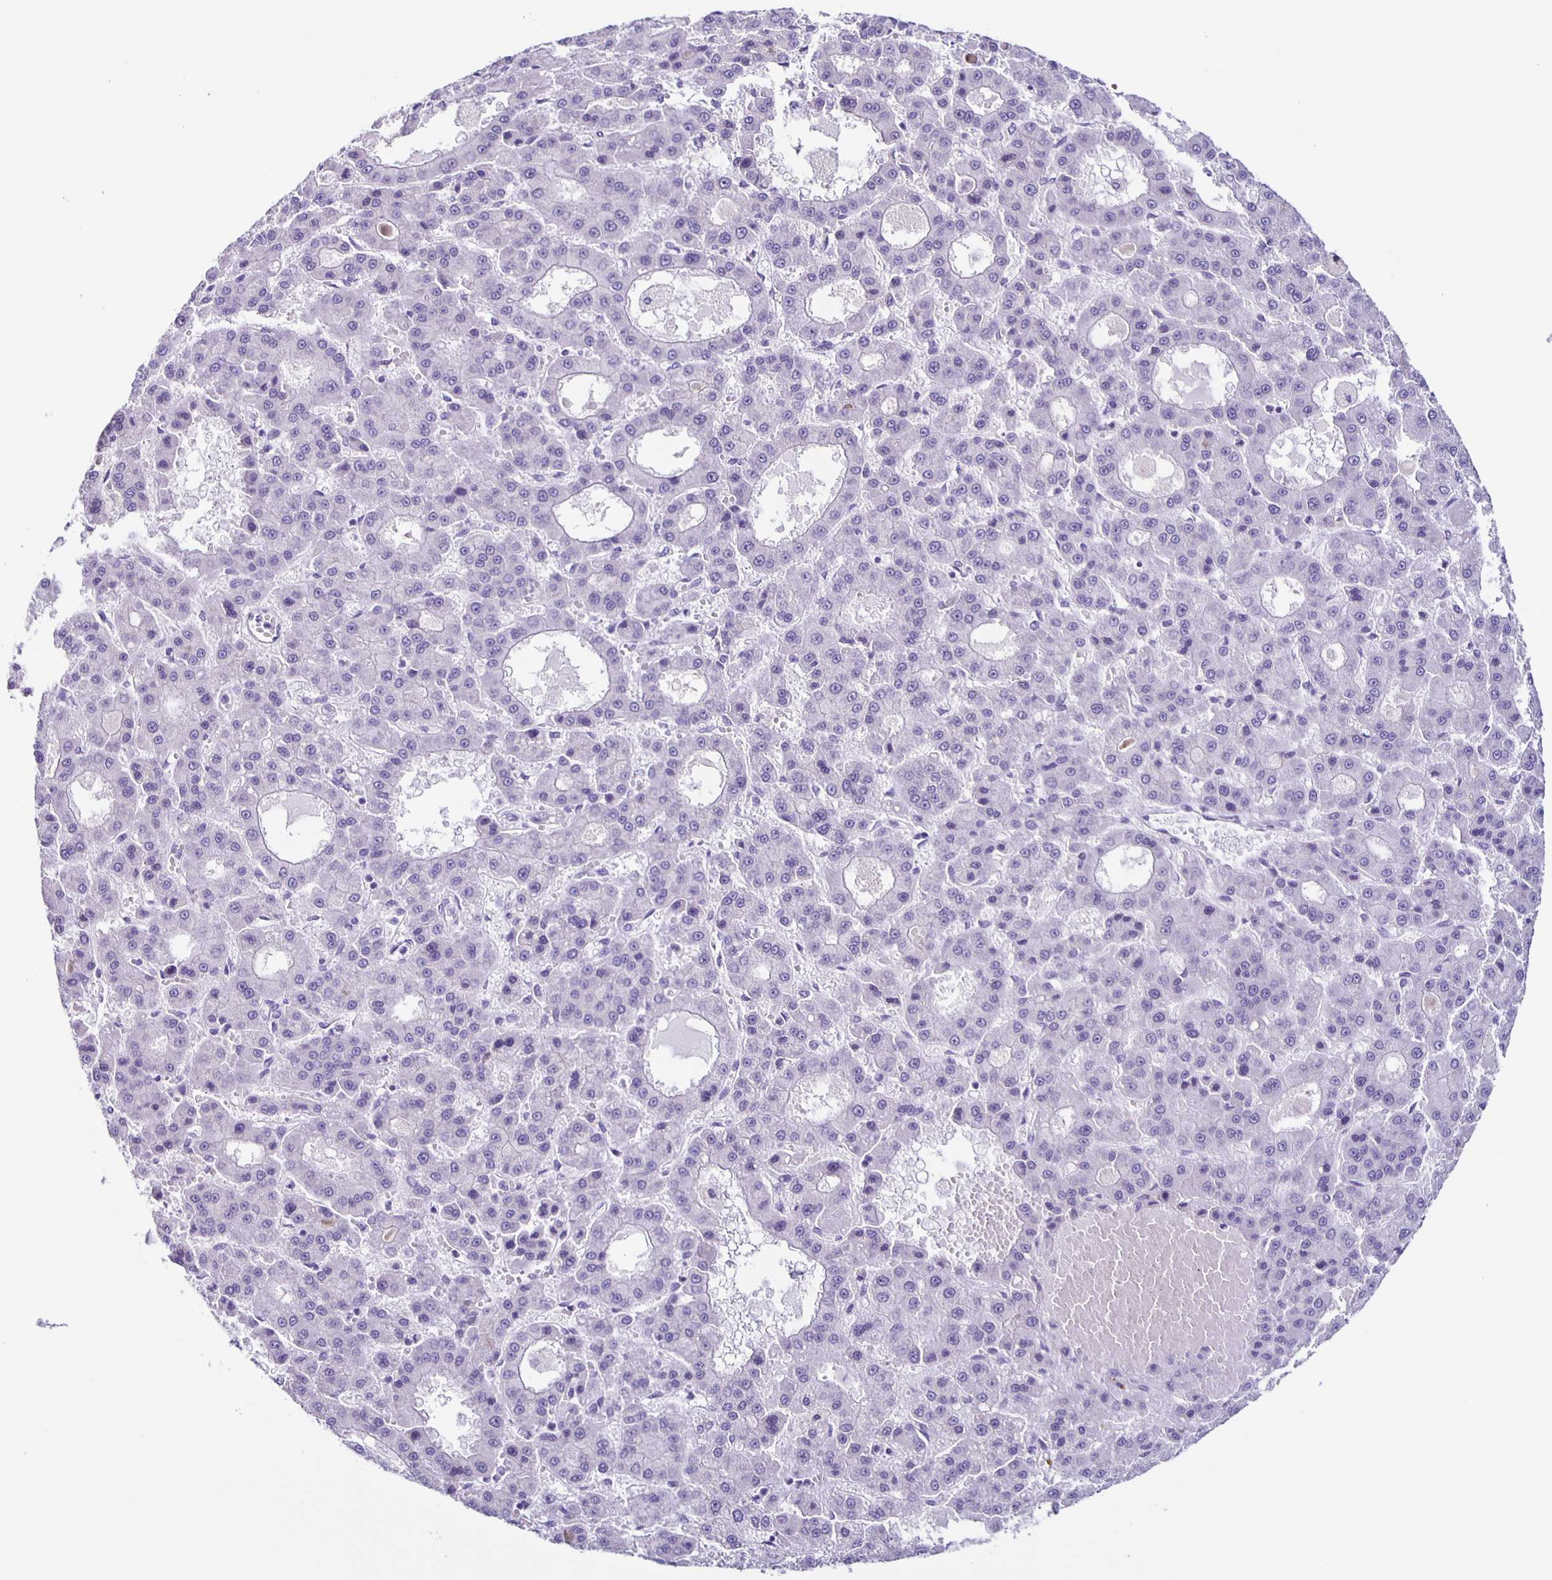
{"staining": {"intensity": "negative", "quantity": "none", "location": "none"}, "tissue": "liver cancer", "cell_type": "Tumor cells", "image_type": "cancer", "snomed": [{"axis": "morphology", "description": "Carcinoma, Hepatocellular, NOS"}, {"axis": "topography", "description": "Liver"}], "caption": "An immunohistochemistry photomicrograph of liver hepatocellular carcinoma is shown. There is no staining in tumor cells of liver hepatocellular carcinoma.", "gene": "SLC12A3", "patient": {"sex": "male", "age": 70}}